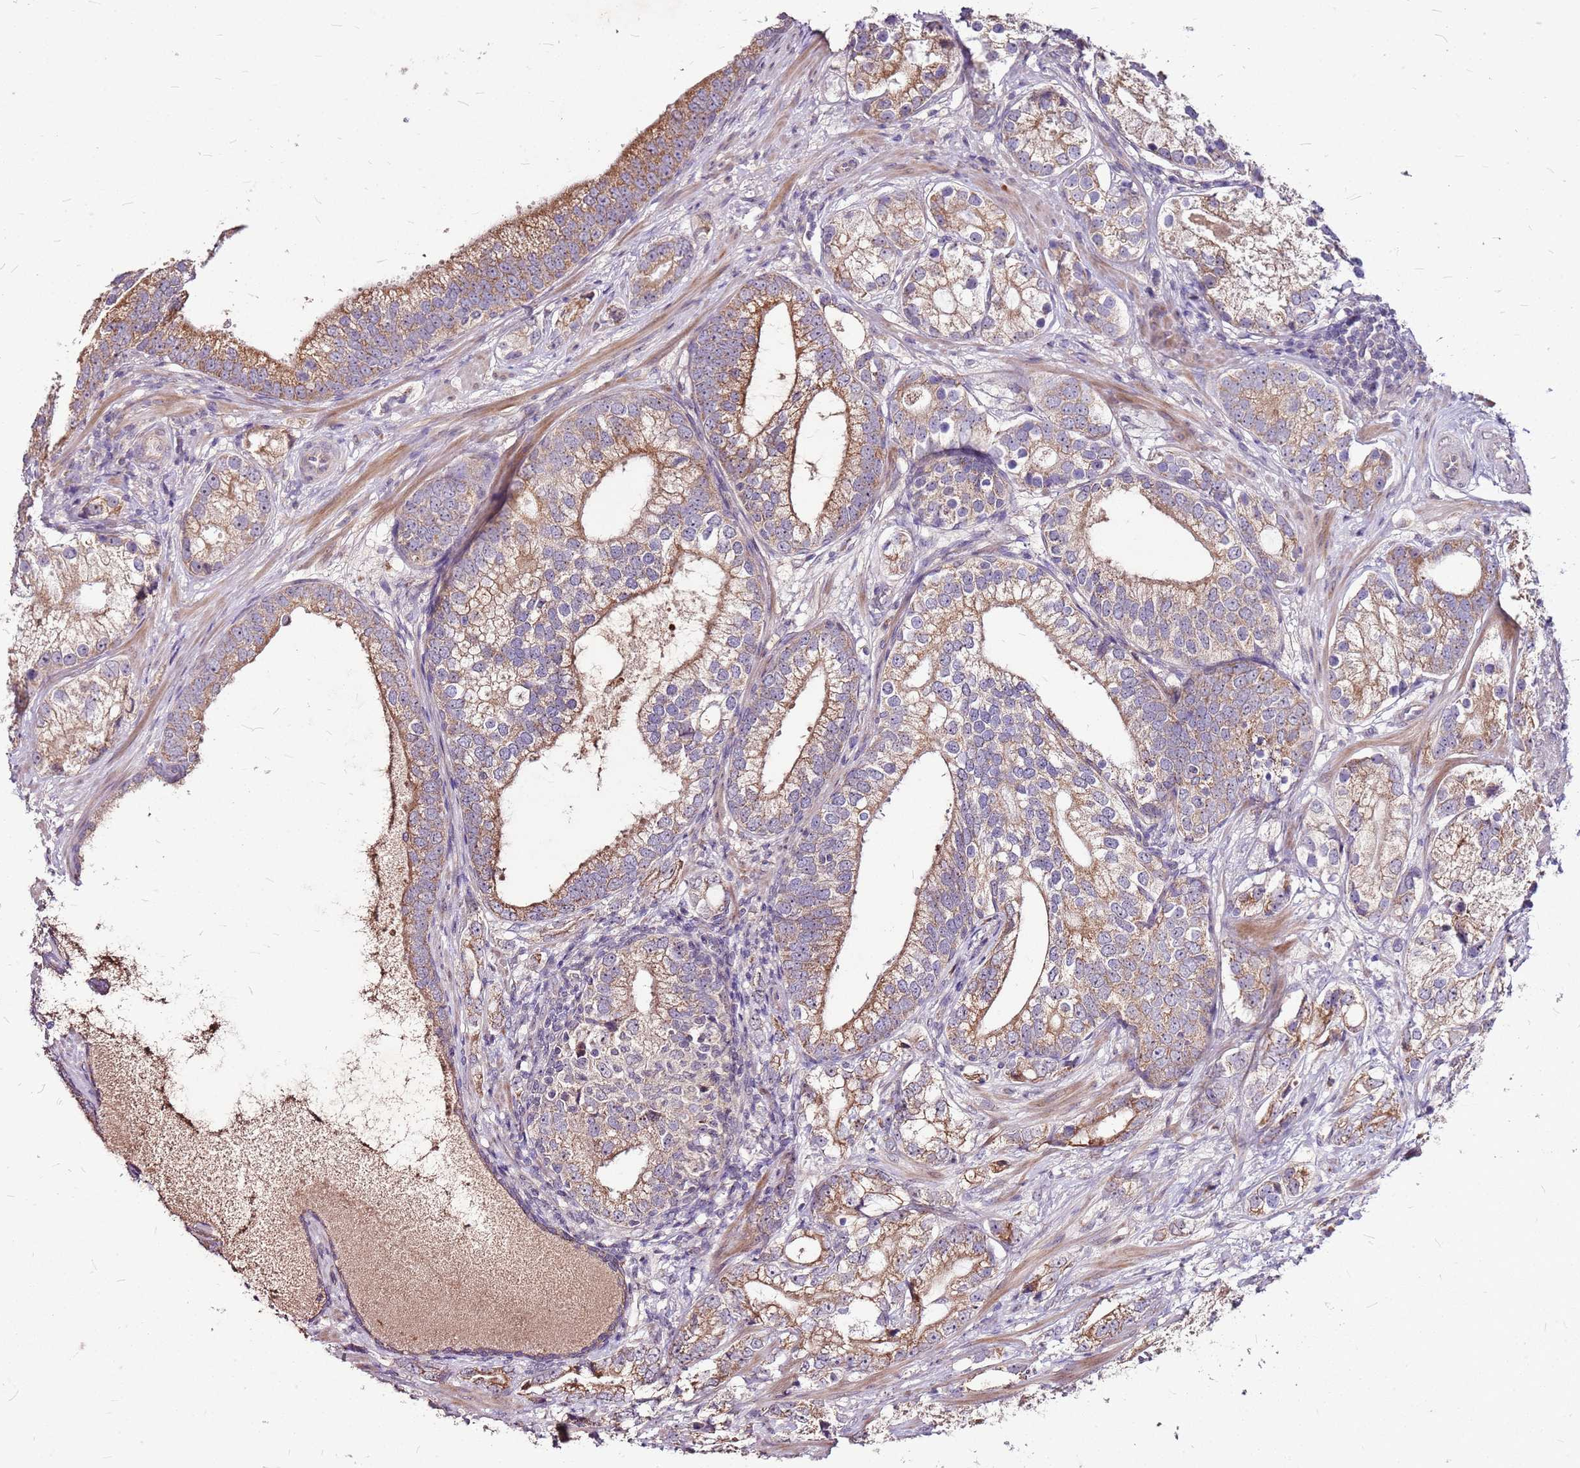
{"staining": {"intensity": "moderate", "quantity": "25%-75%", "location": "cytoplasmic/membranous"}, "tissue": "prostate cancer", "cell_type": "Tumor cells", "image_type": "cancer", "snomed": [{"axis": "morphology", "description": "Adenocarcinoma, High grade"}, {"axis": "topography", "description": "Prostate"}], "caption": "DAB immunohistochemical staining of human prostate cancer (adenocarcinoma (high-grade)) displays moderate cytoplasmic/membranous protein positivity in approximately 25%-75% of tumor cells.", "gene": "DCDC2C", "patient": {"sex": "male", "age": 75}}